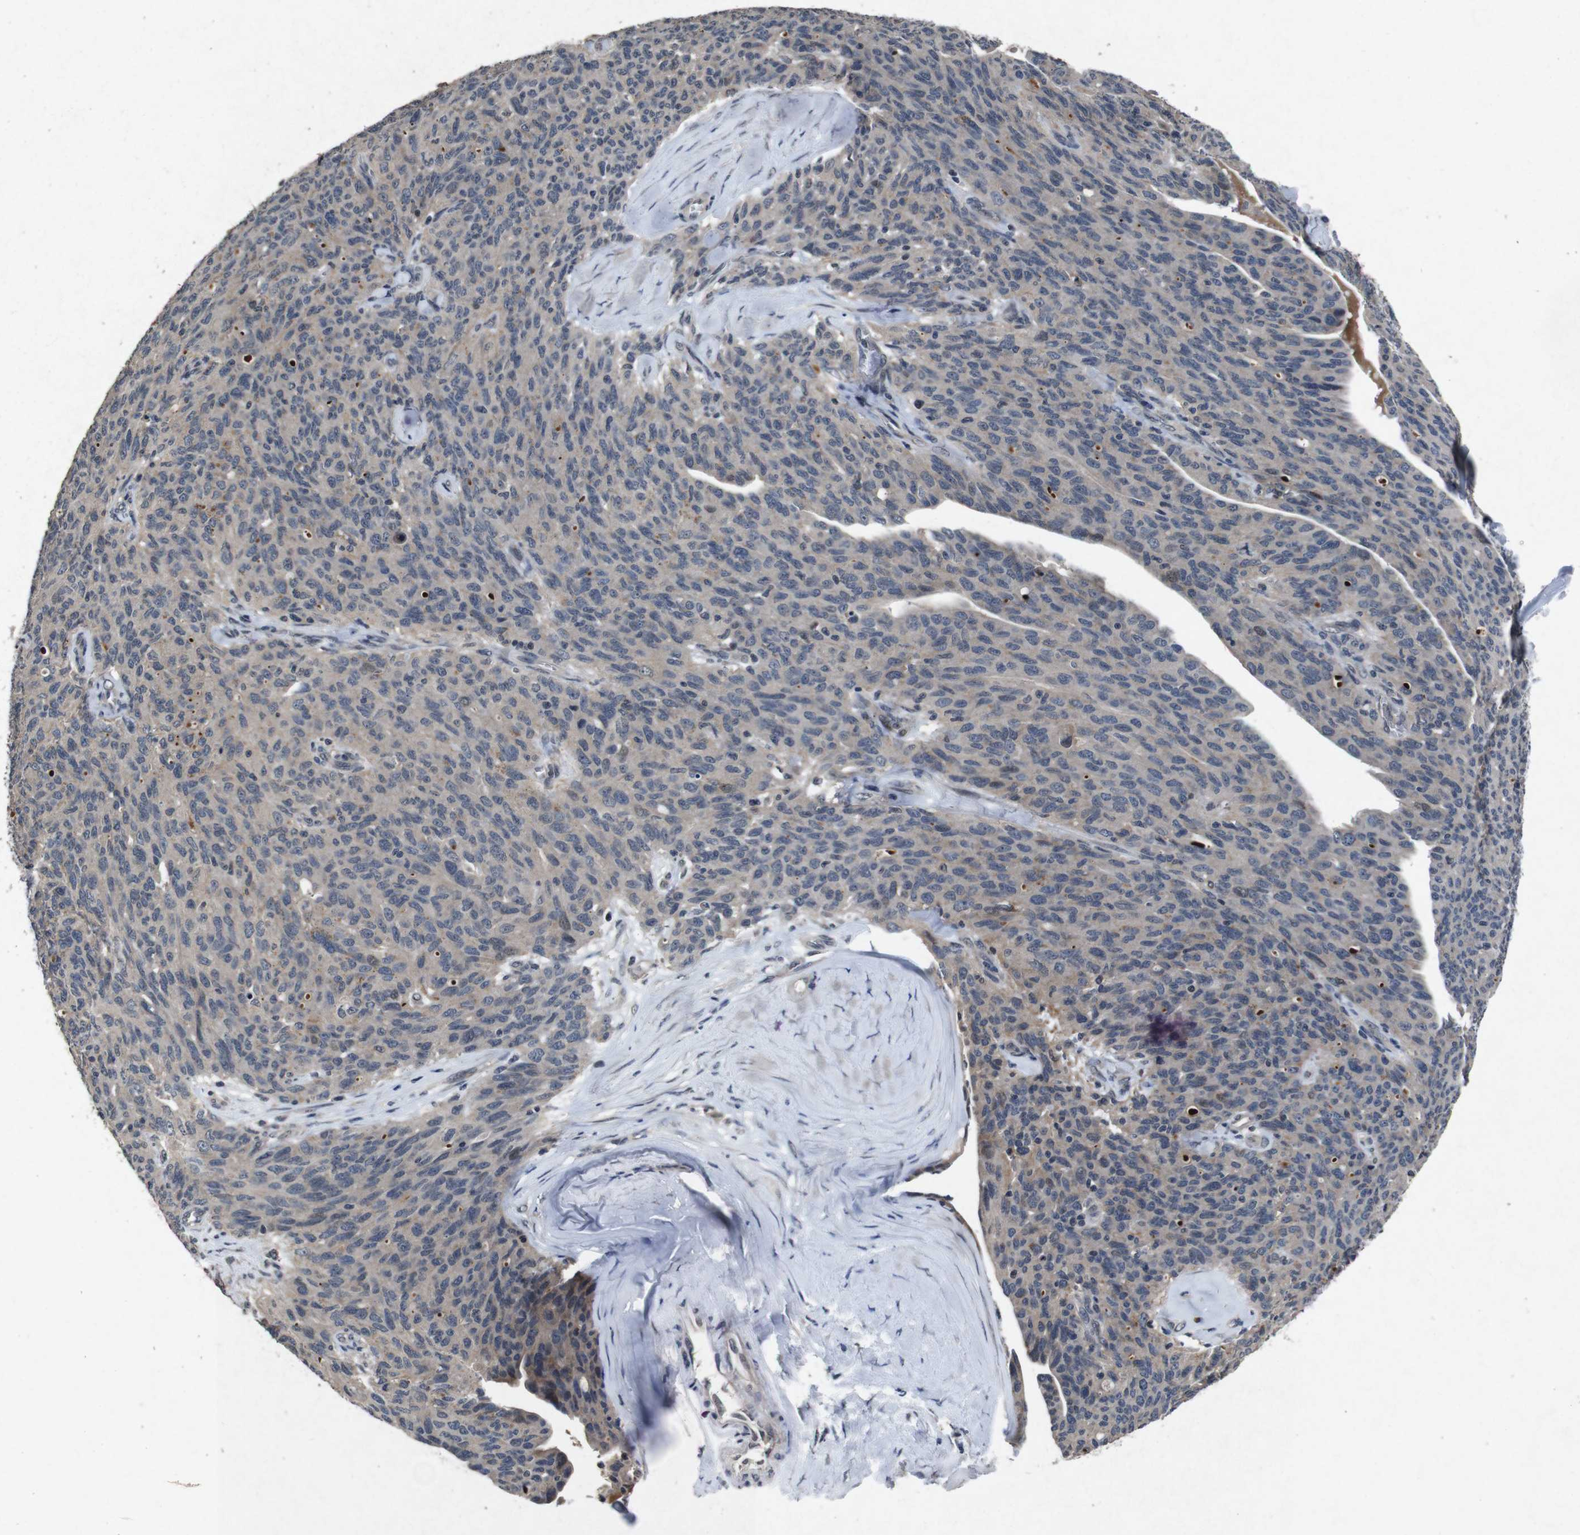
{"staining": {"intensity": "weak", "quantity": "<25%", "location": "cytoplasmic/membranous"}, "tissue": "ovarian cancer", "cell_type": "Tumor cells", "image_type": "cancer", "snomed": [{"axis": "morphology", "description": "Carcinoma, endometroid"}, {"axis": "topography", "description": "Ovary"}], "caption": "DAB immunohistochemical staining of human ovarian cancer shows no significant positivity in tumor cells.", "gene": "AKT3", "patient": {"sex": "female", "age": 60}}